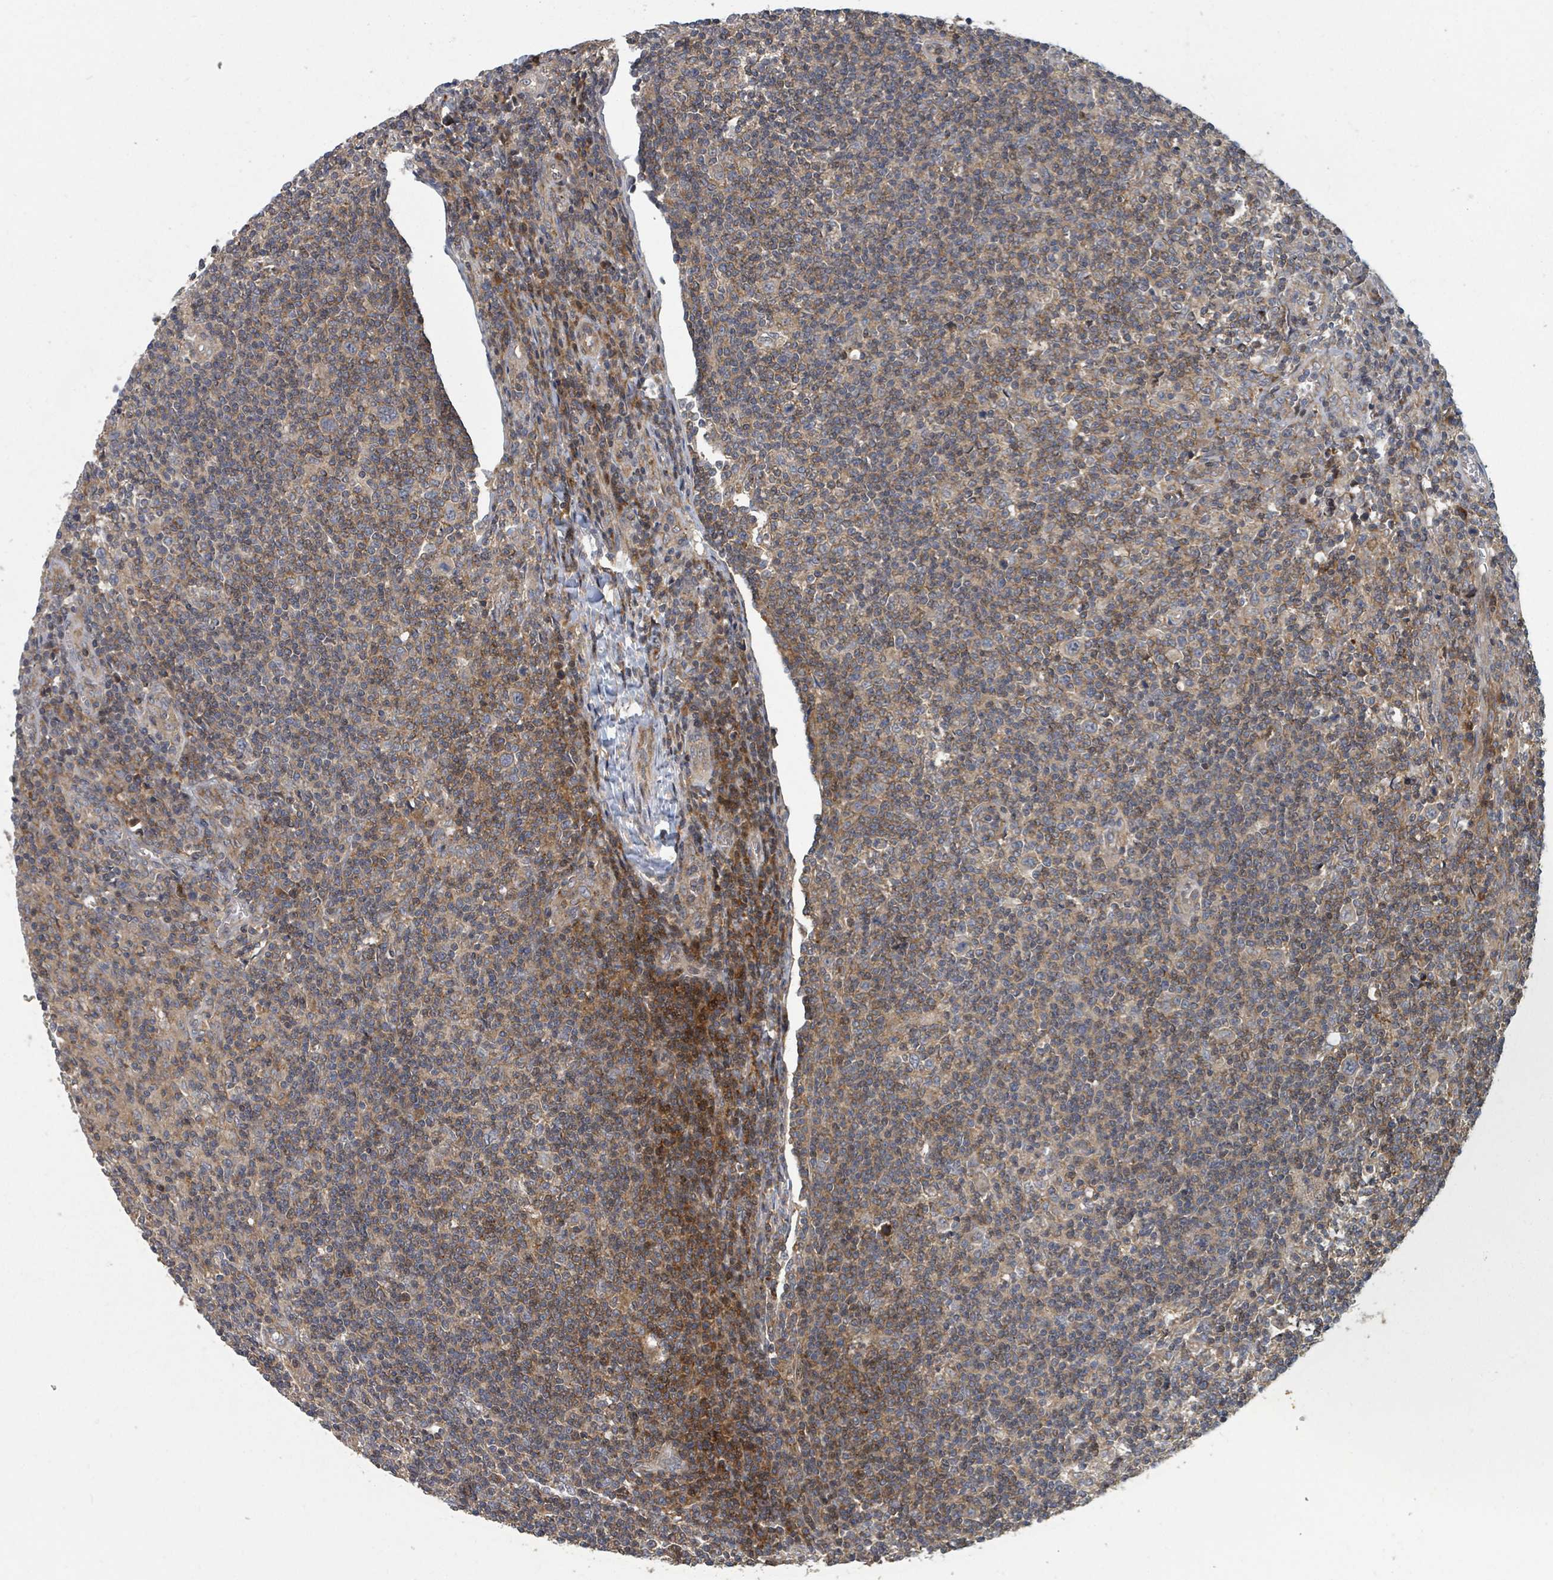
{"staining": {"intensity": "weak", "quantity": "25%-75%", "location": "cytoplasmic/membranous"}, "tissue": "lymphoma", "cell_type": "Tumor cells", "image_type": "cancer", "snomed": [{"axis": "morphology", "description": "Hodgkin's disease, NOS"}, {"axis": "topography", "description": "Lymph node"}], "caption": "IHC photomicrograph of neoplastic tissue: lymphoma stained using immunohistochemistry (IHC) reveals low levels of weak protein expression localized specifically in the cytoplasmic/membranous of tumor cells, appearing as a cytoplasmic/membranous brown color.", "gene": "DPM1", "patient": {"sex": "male", "age": 83}}